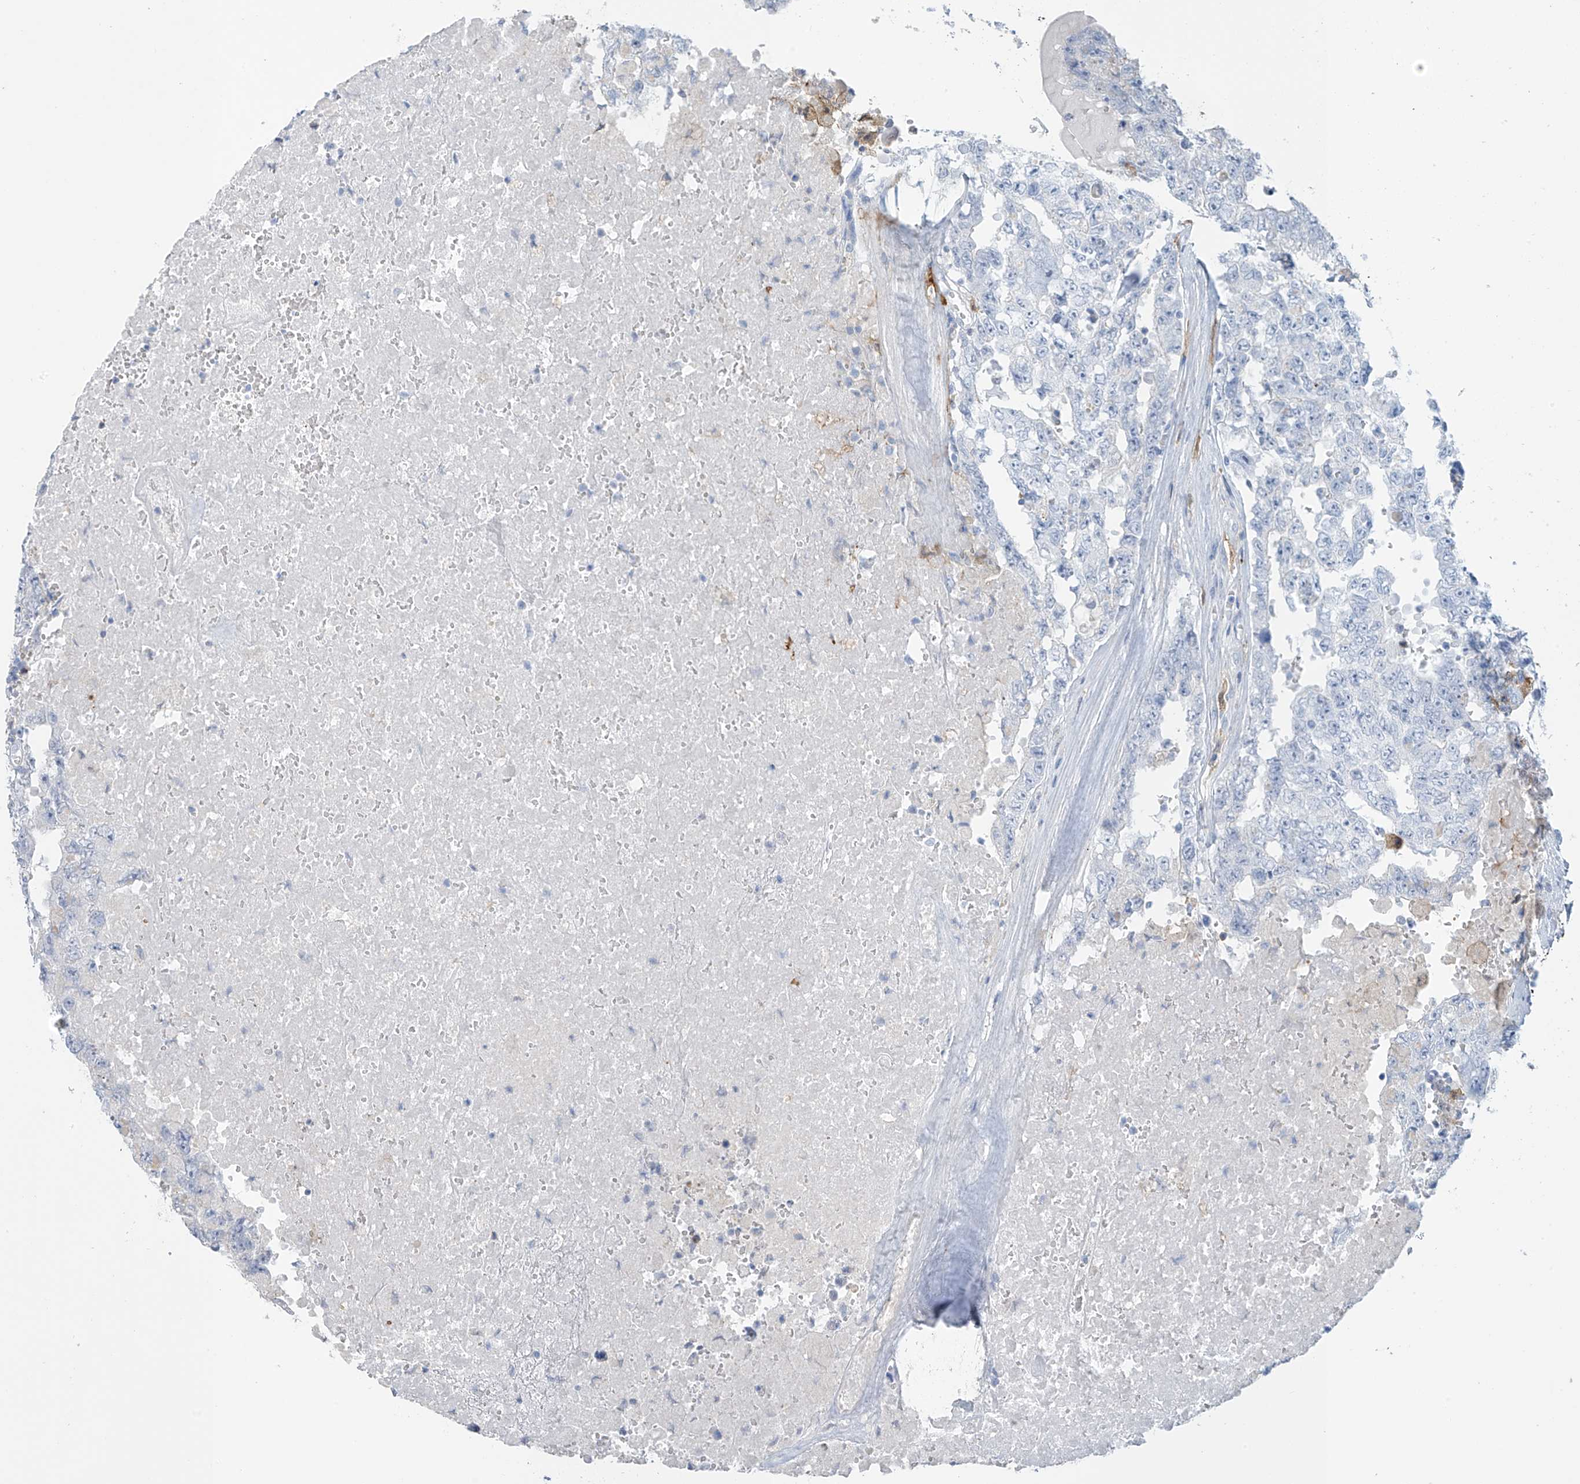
{"staining": {"intensity": "negative", "quantity": "none", "location": "none"}, "tissue": "testis cancer", "cell_type": "Tumor cells", "image_type": "cancer", "snomed": [{"axis": "morphology", "description": "Carcinoma, Embryonal, NOS"}, {"axis": "topography", "description": "Testis"}], "caption": "Testis cancer (embryonal carcinoma) was stained to show a protein in brown. There is no significant staining in tumor cells. (Immunohistochemistry (ihc), brightfield microscopy, high magnification).", "gene": "TRMT2B", "patient": {"sex": "male", "age": 26}}